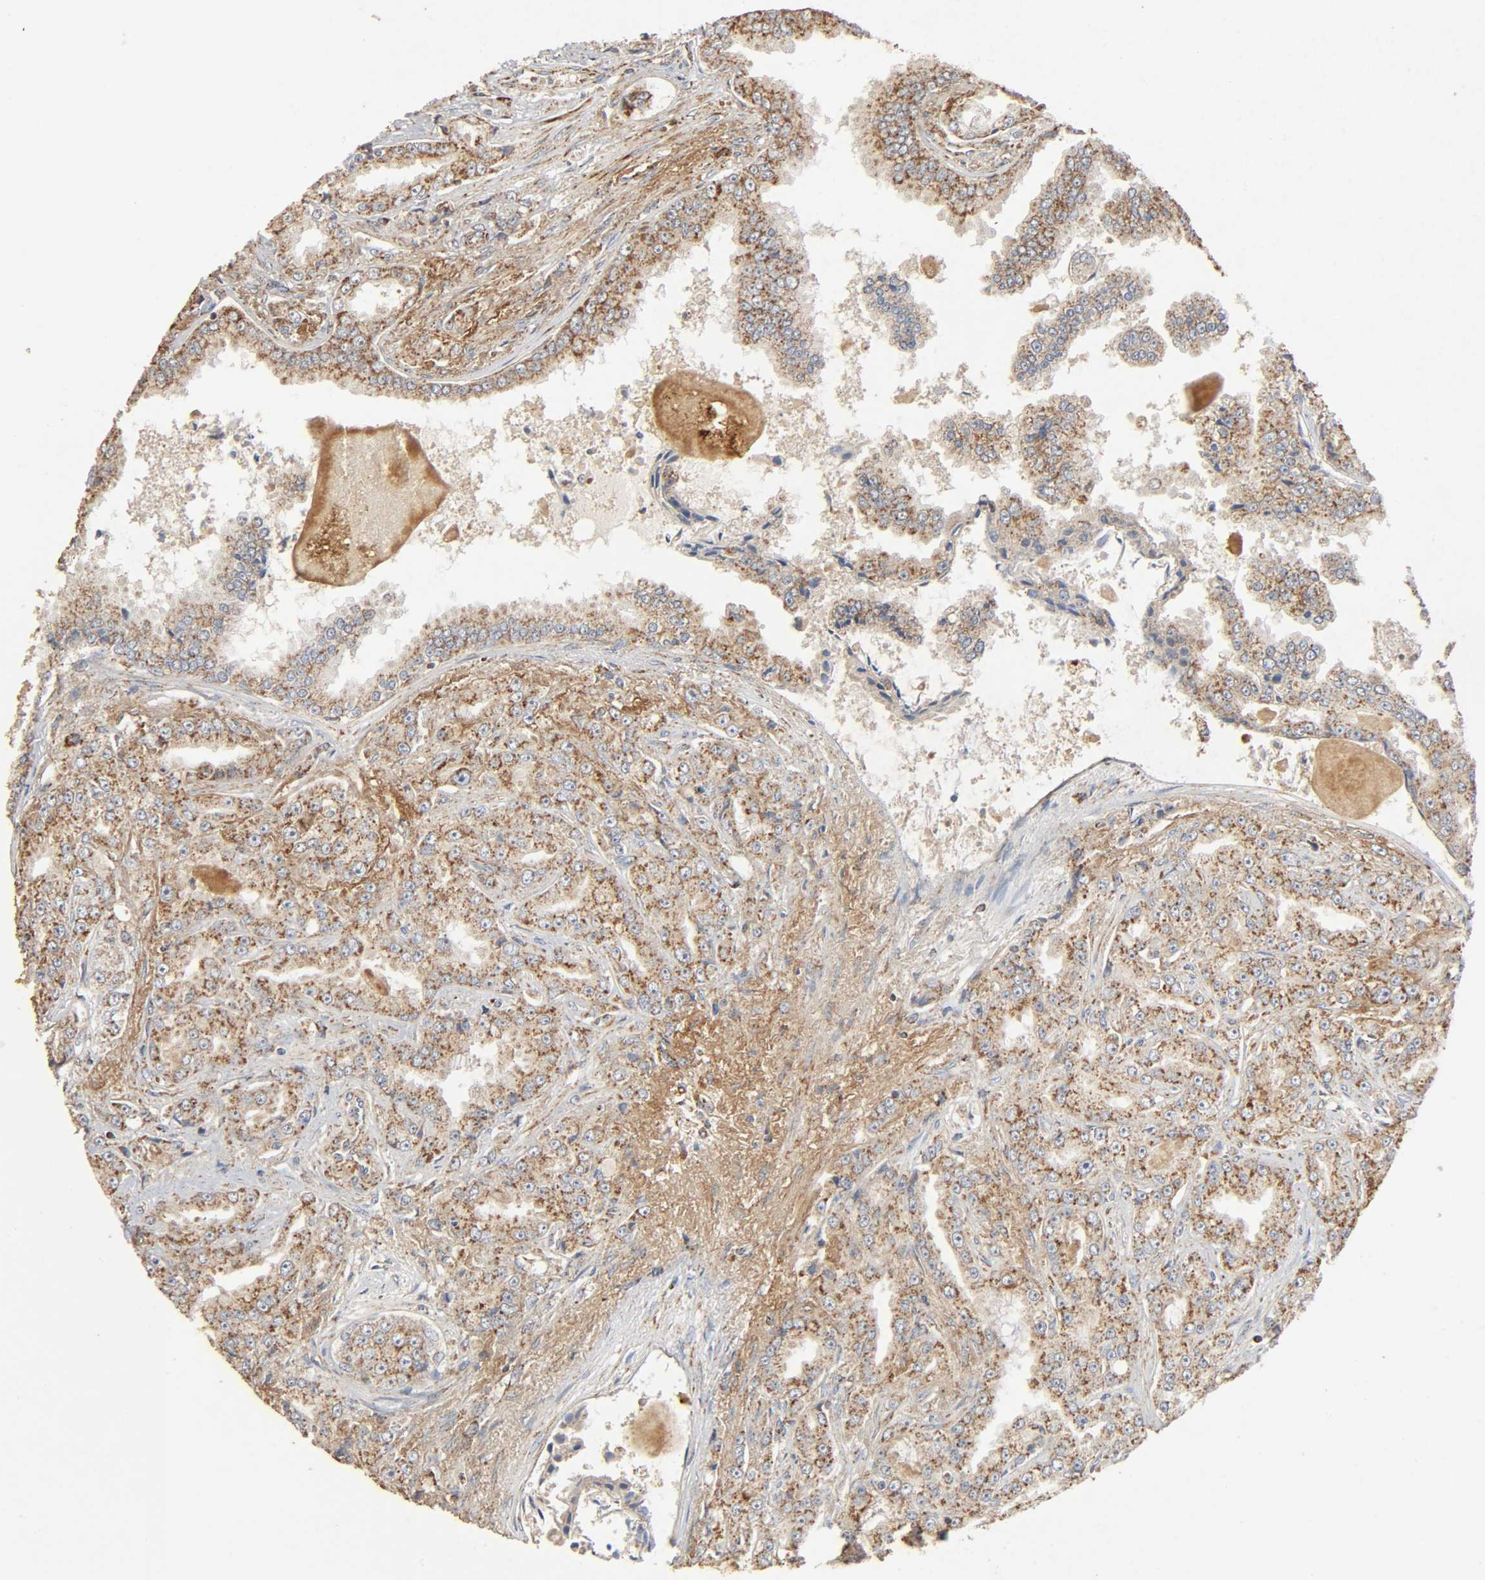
{"staining": {"intensity": "moderate", "quantity": ">75%", "location": "cytoplasmic/membranous"}, "tissue": "prostate cancer", "cell_type": "Tumor cells", "image_type": "cancer", "snomed": [{"axis": "morphology", "description": "Adenocarcinoma, High grade"}, {"axis": "topography", "description": "Prostate"}], "caption": "High-grade adenocarcinoma (prostate) stained with immunohistochemistry (IHC) demonstrates moderate cytoplasmic/membranous positivity in approximately >75% of tumor cells. (DAB IHC, brown staining for protein, blue staining for nuclei).", "gene": "NDUFS3", "patient": {"sex": "male", "age": 73}}